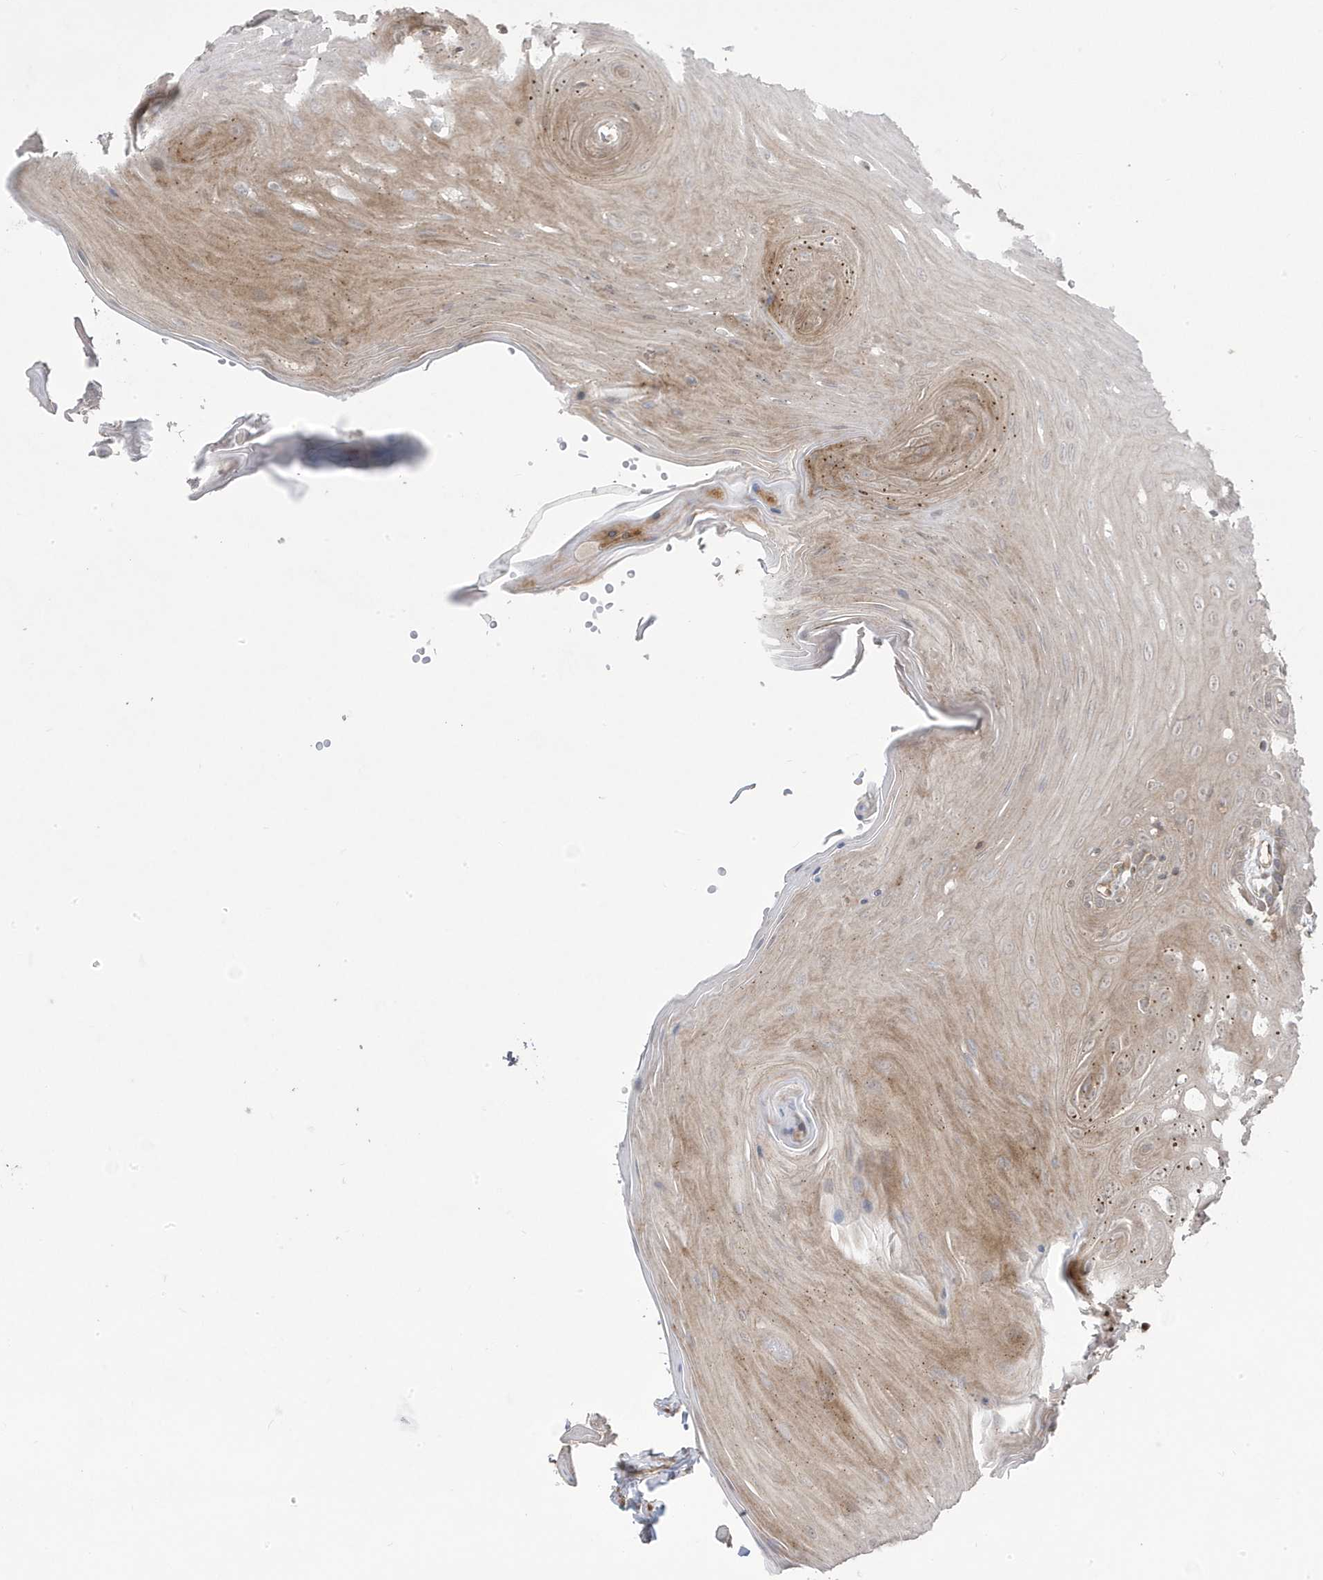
{"staining": {"intensity": "weak", "quantity": "25%-75%", "location": "cytoplasmic/membranous"}, "tissue": "oral mucosa", "cell_type": "Squamous epithelial cells", "image_type": "normal", "snomed": [{"axis": "morphology", "description": "Normal tissue, NOS"}, {"axis": "morphology", "description": "Squamous cell carcinoma, NOS"}, {"axis": "topography", "description": "Skeletal muscle"}, {"axis": "topography", "description": "Oral tissue"}, {"axis": "topography", "description": "Salivary gland"}, {"axis": "topography", "description": "Head-Neck"}], "caption": "The immunohistochemical stain shows weak cytoplasmic/membranous positivity in squamous epithelial cells of normal oral mucosa. Immunohistochemistry stains the protein in brown and the nuclei are stained blue.", "gene": "DNAJC12", "patient": {"sex": "male", "age": 54}}